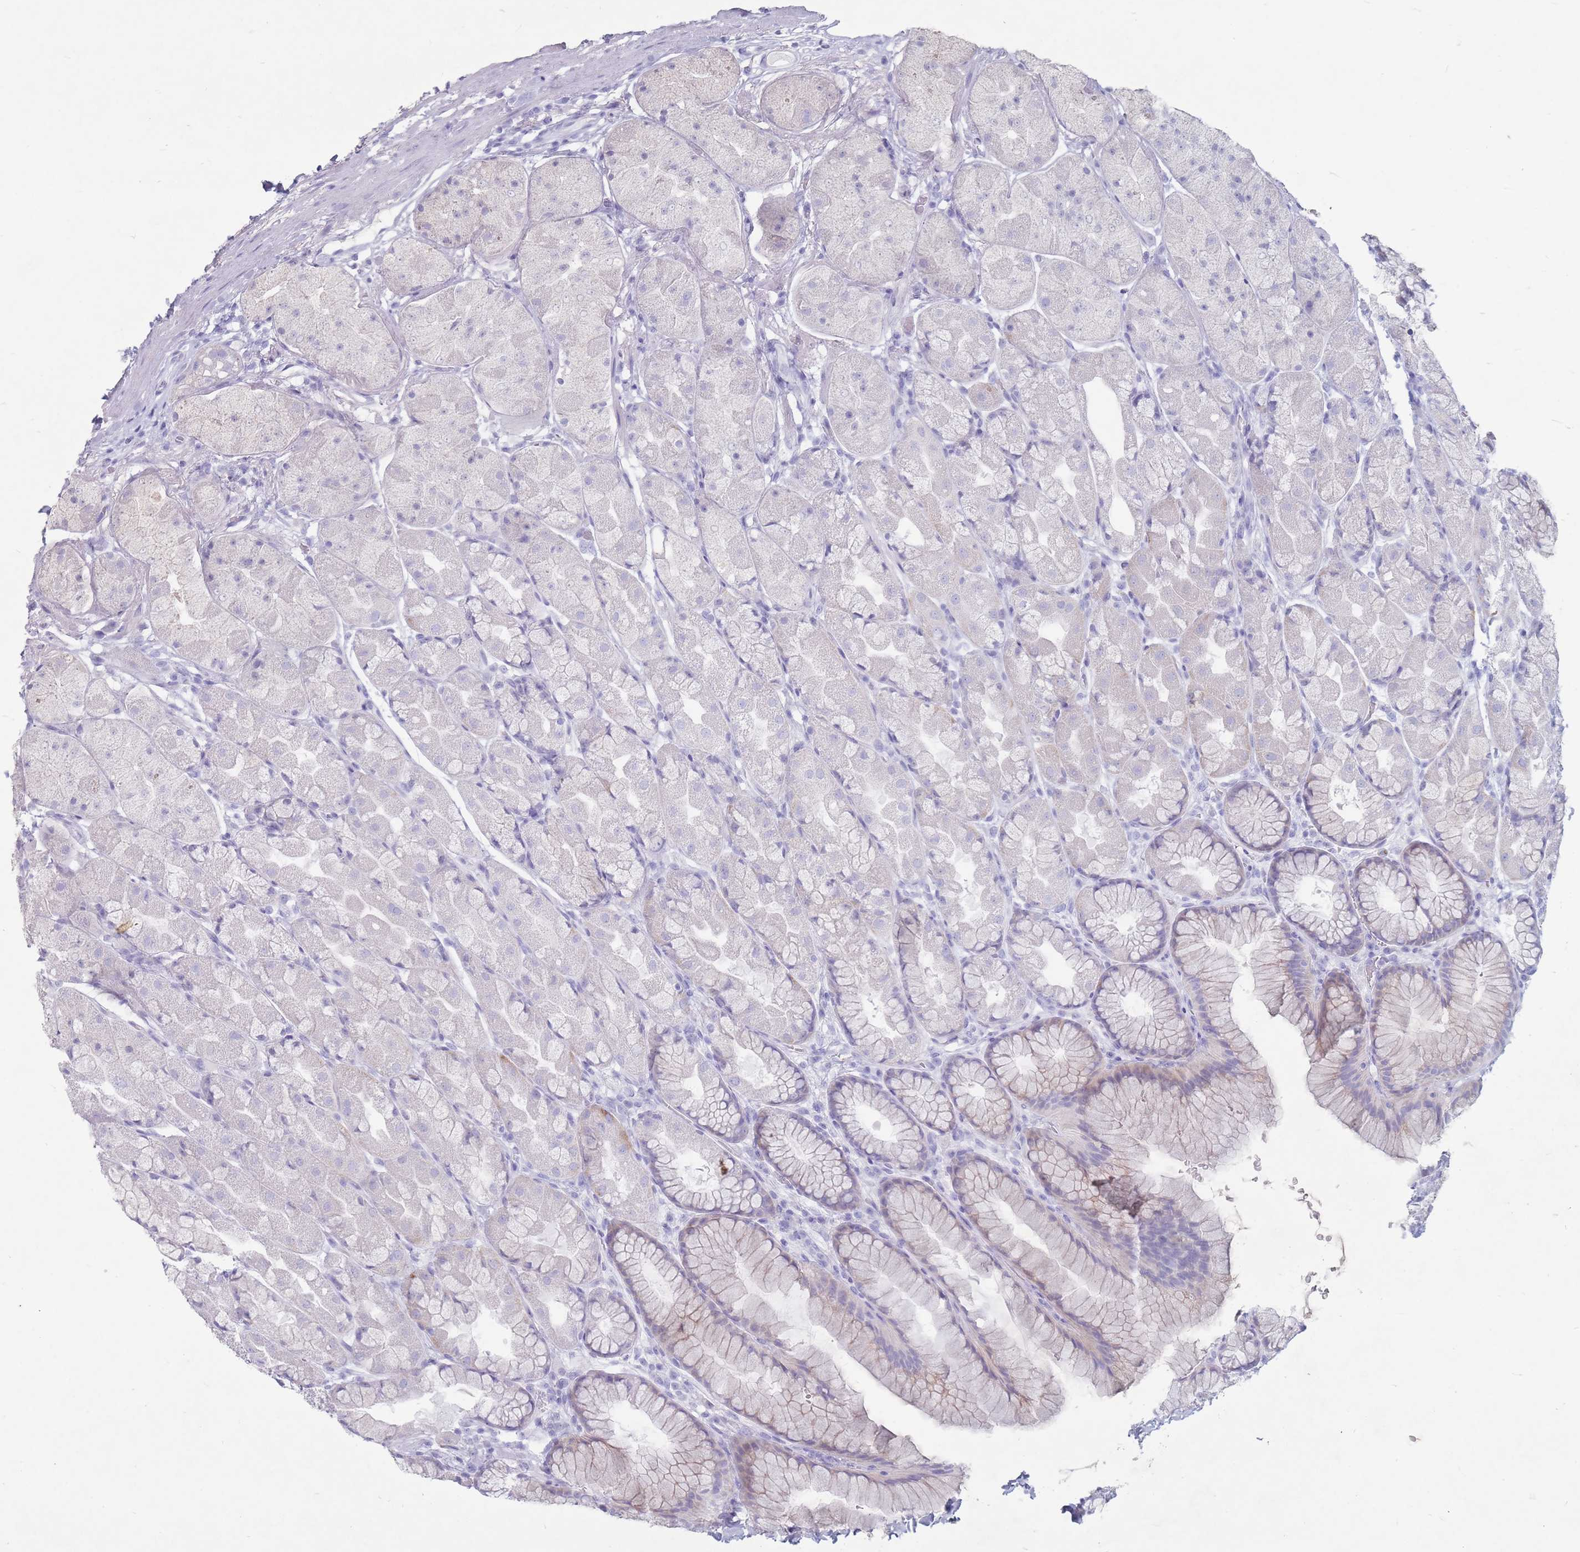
{"staining": {"intensity": "weak", "quantity": "<25%", "location": "cytoplasmic/membranous"}, "tissue": "stomach", "cell_type": "Glandular cells", "image_type": "normal", "snomed": [{"axis": "morphology", "description": "Normal tissue, NOS"}, {"axis": "topography", "description": "Stomach"}], "caption": "Immunohistochemistry histopathology image of normal stomach stained for a protein (brown), which exhibits no positivity in glandular cells. (IHC, brightfield microscopy, high magnification).", "gene": "ST3GAL5", "patient": {"sex": "male", "age": 57}}